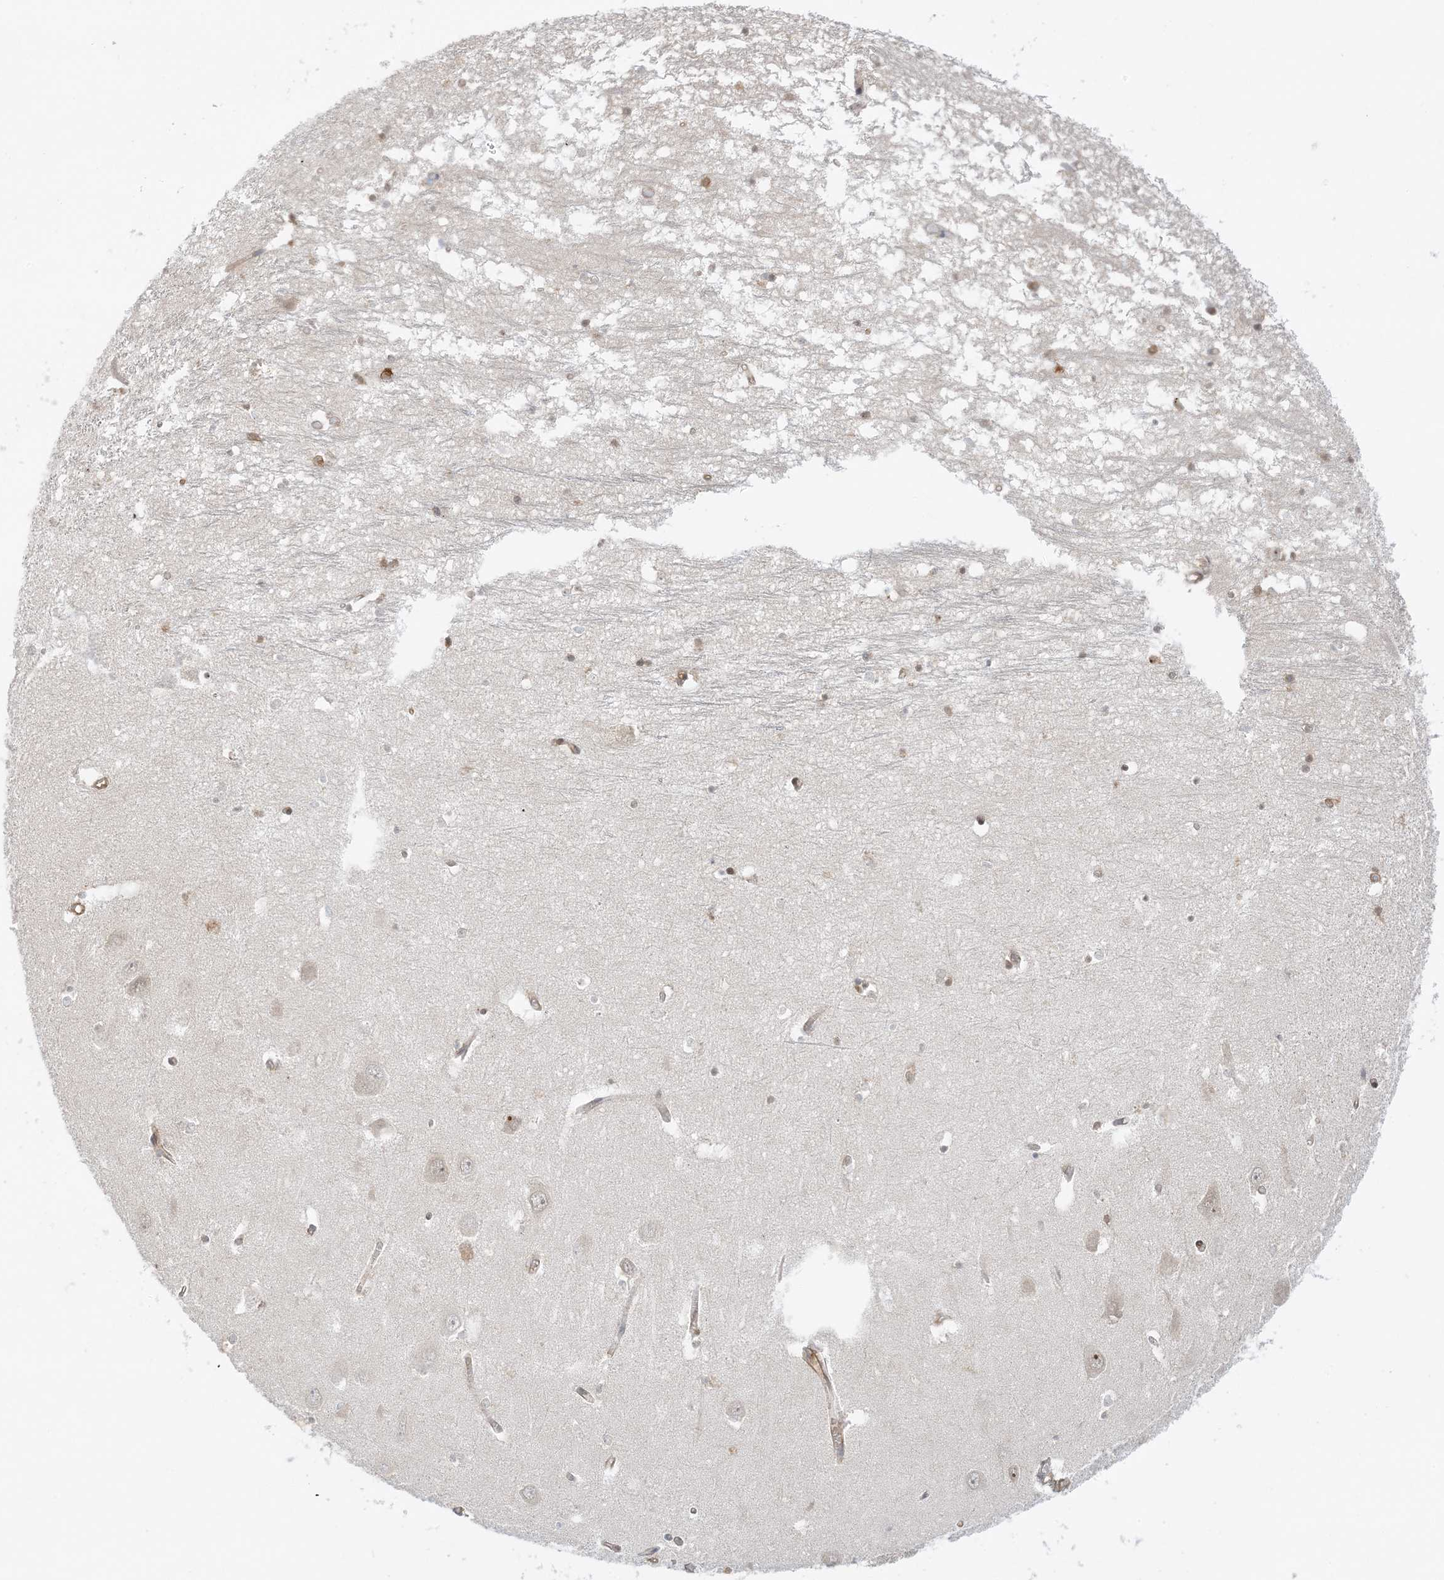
{"staining": {"intensity": "moderate", "quantity": "<25%", "location": "cytoplasmic/membranous"}, "tissue": "hippocampus", "cell_type": "Glial cells", "image_type": "normal", "snomed": [{"axis": "morphology", "description": "Normal tissue, NOS"}, {"axis": "topography", "description": "Hippocampus"}], "caption": "A histopathology image showing moderate cytoplasmic/membranous positivity in about <25% of glial cells in benign hippocampus, as visualized by brown immunohistochemical staining.", "gene": "UBAP2L", "patient": {"sex": "male", "age": 70}}